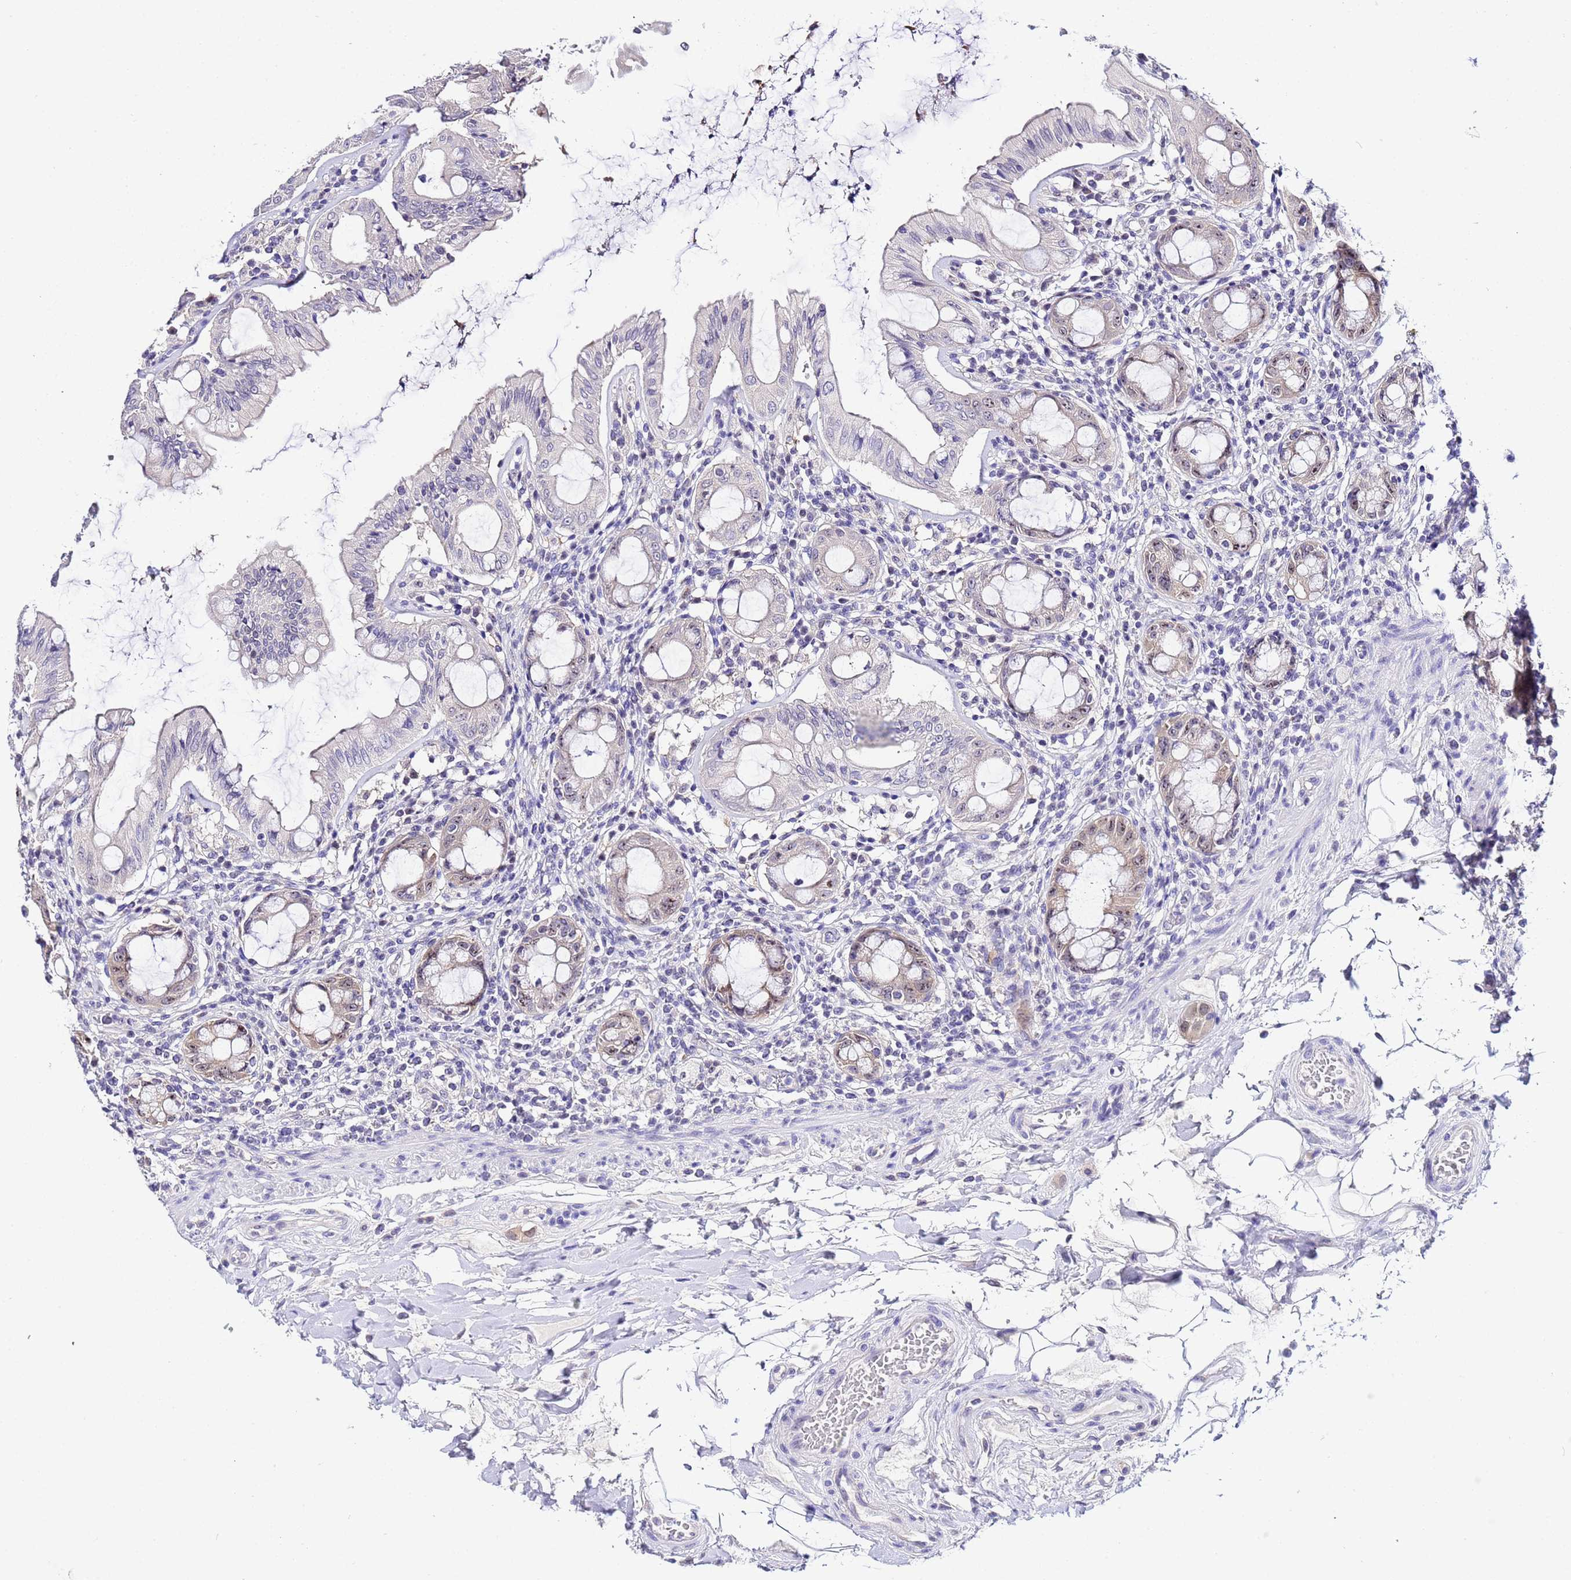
{"staining": {"intensity": "weak", "quantity": "25%-75%", "location": "cytoplasmic/membranous,nuclear"}, "tissue": "rectum", "cell_type": "Glandular cells", "image_type": "normal", "snomed": [{"axis": "morphology", "description": "Normal tissue, NOS"}, {"axis": "topography", "description": "Rectum"}], "caption": "Weak cytoplasmic/membranous,nuclear protein staining is seen in about 25%-75% of glandular cells in rectum. (brown staining indicates protein expression, while blue staining denotes nuclei).", "gene": "ACTL6B", "patient": {"sex": "female", "age": 57}}